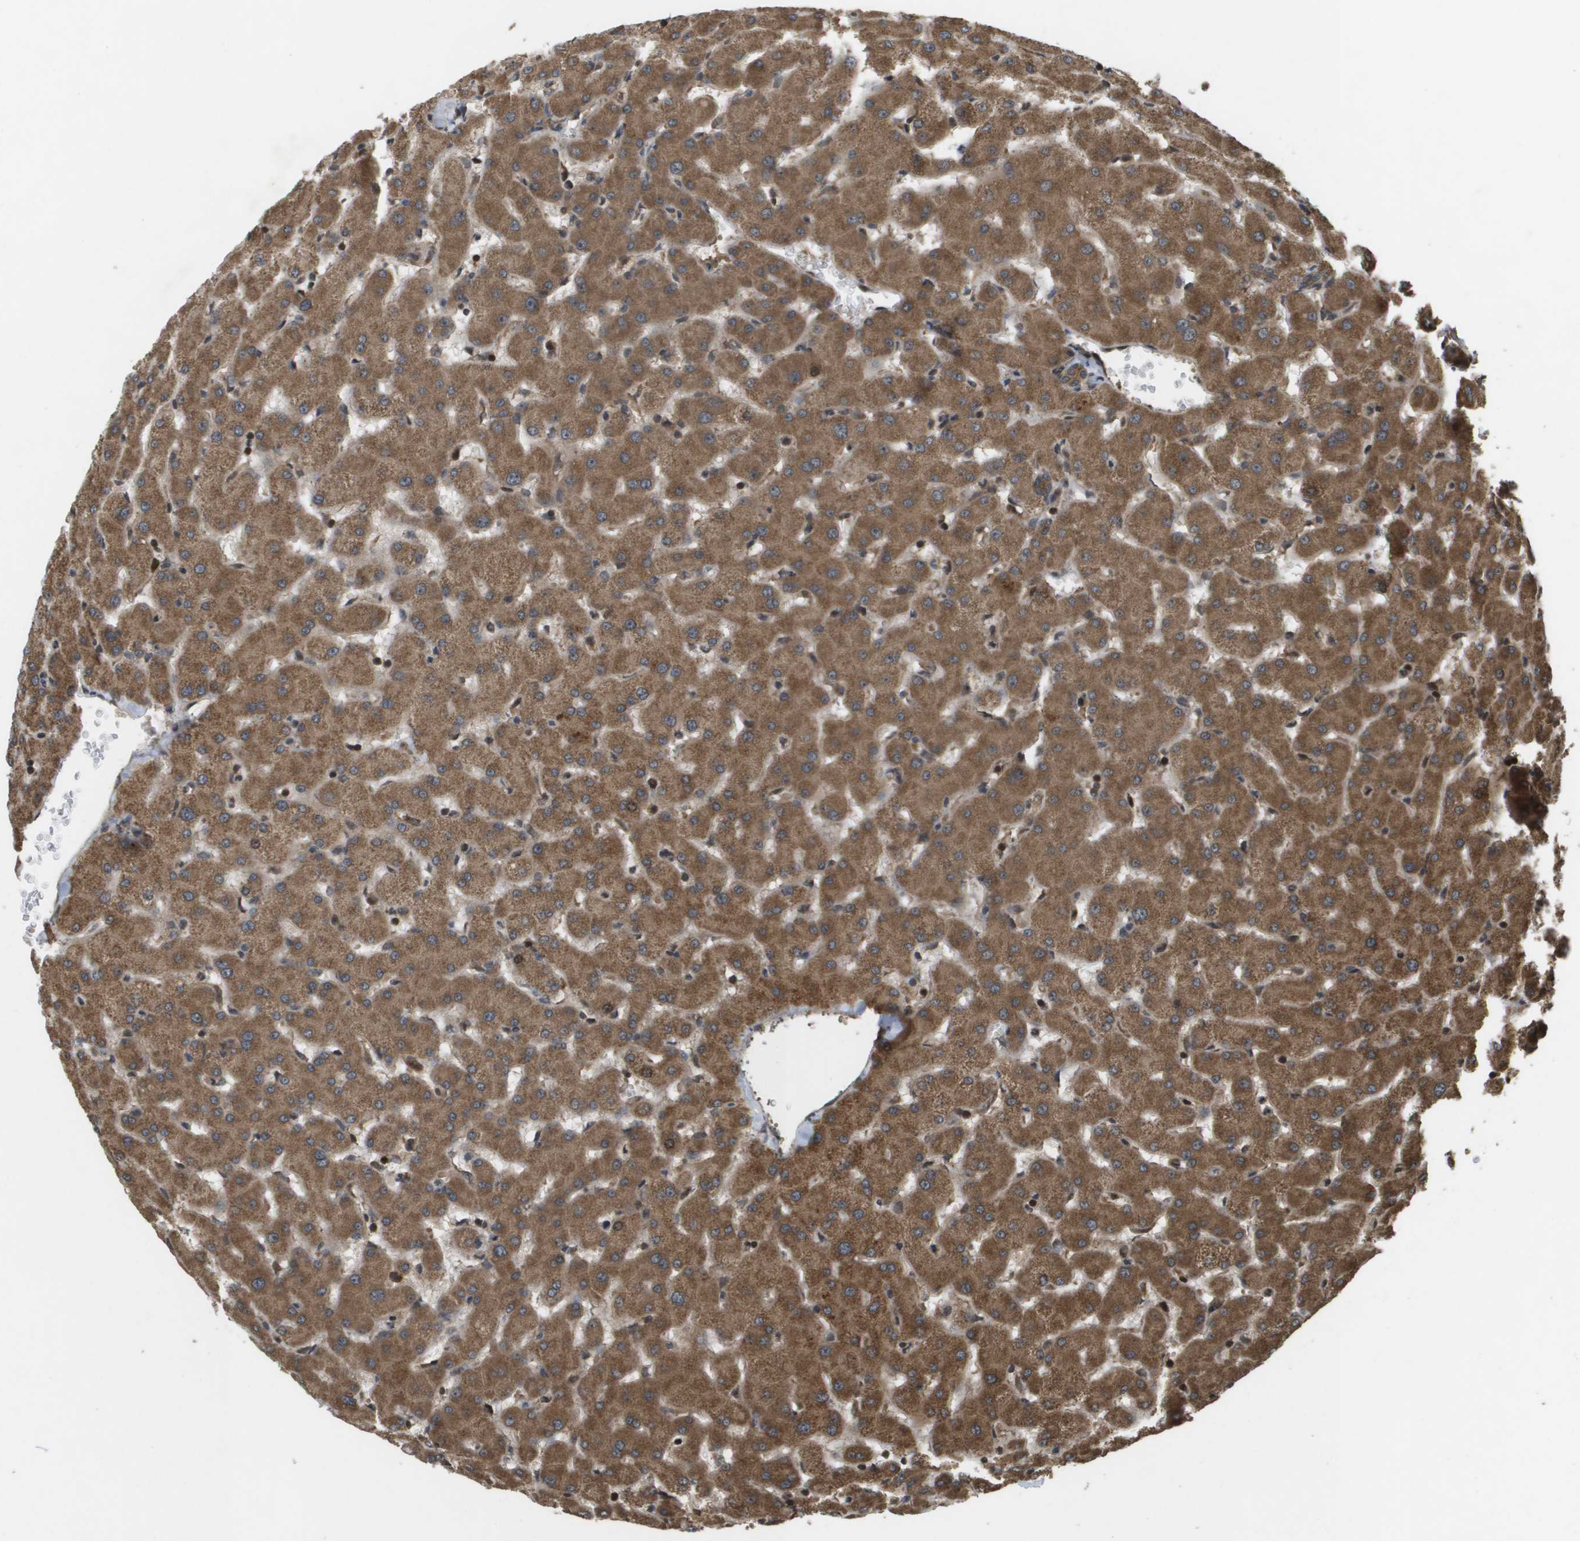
{"staining": {"intensity": "moderate", "quantity": ">75%", "location": "cytoplasmic/membranous"}, "tissue": "liver", "cell_type": "Cholangiocytes", "image_type": "normal", "snomed": [{"axis": "morphology", "description": "Normal tissue, NOS"}, {"axis": "topography", "description": "Liver"}], "caption": "Liver stained with a brown dye reveals moderate cytoplasmic/membranous positive staining in approximately >75% of cholangiocytes.", "gene": "KIF11", "patient": {"sex": "female", "age": 63}}